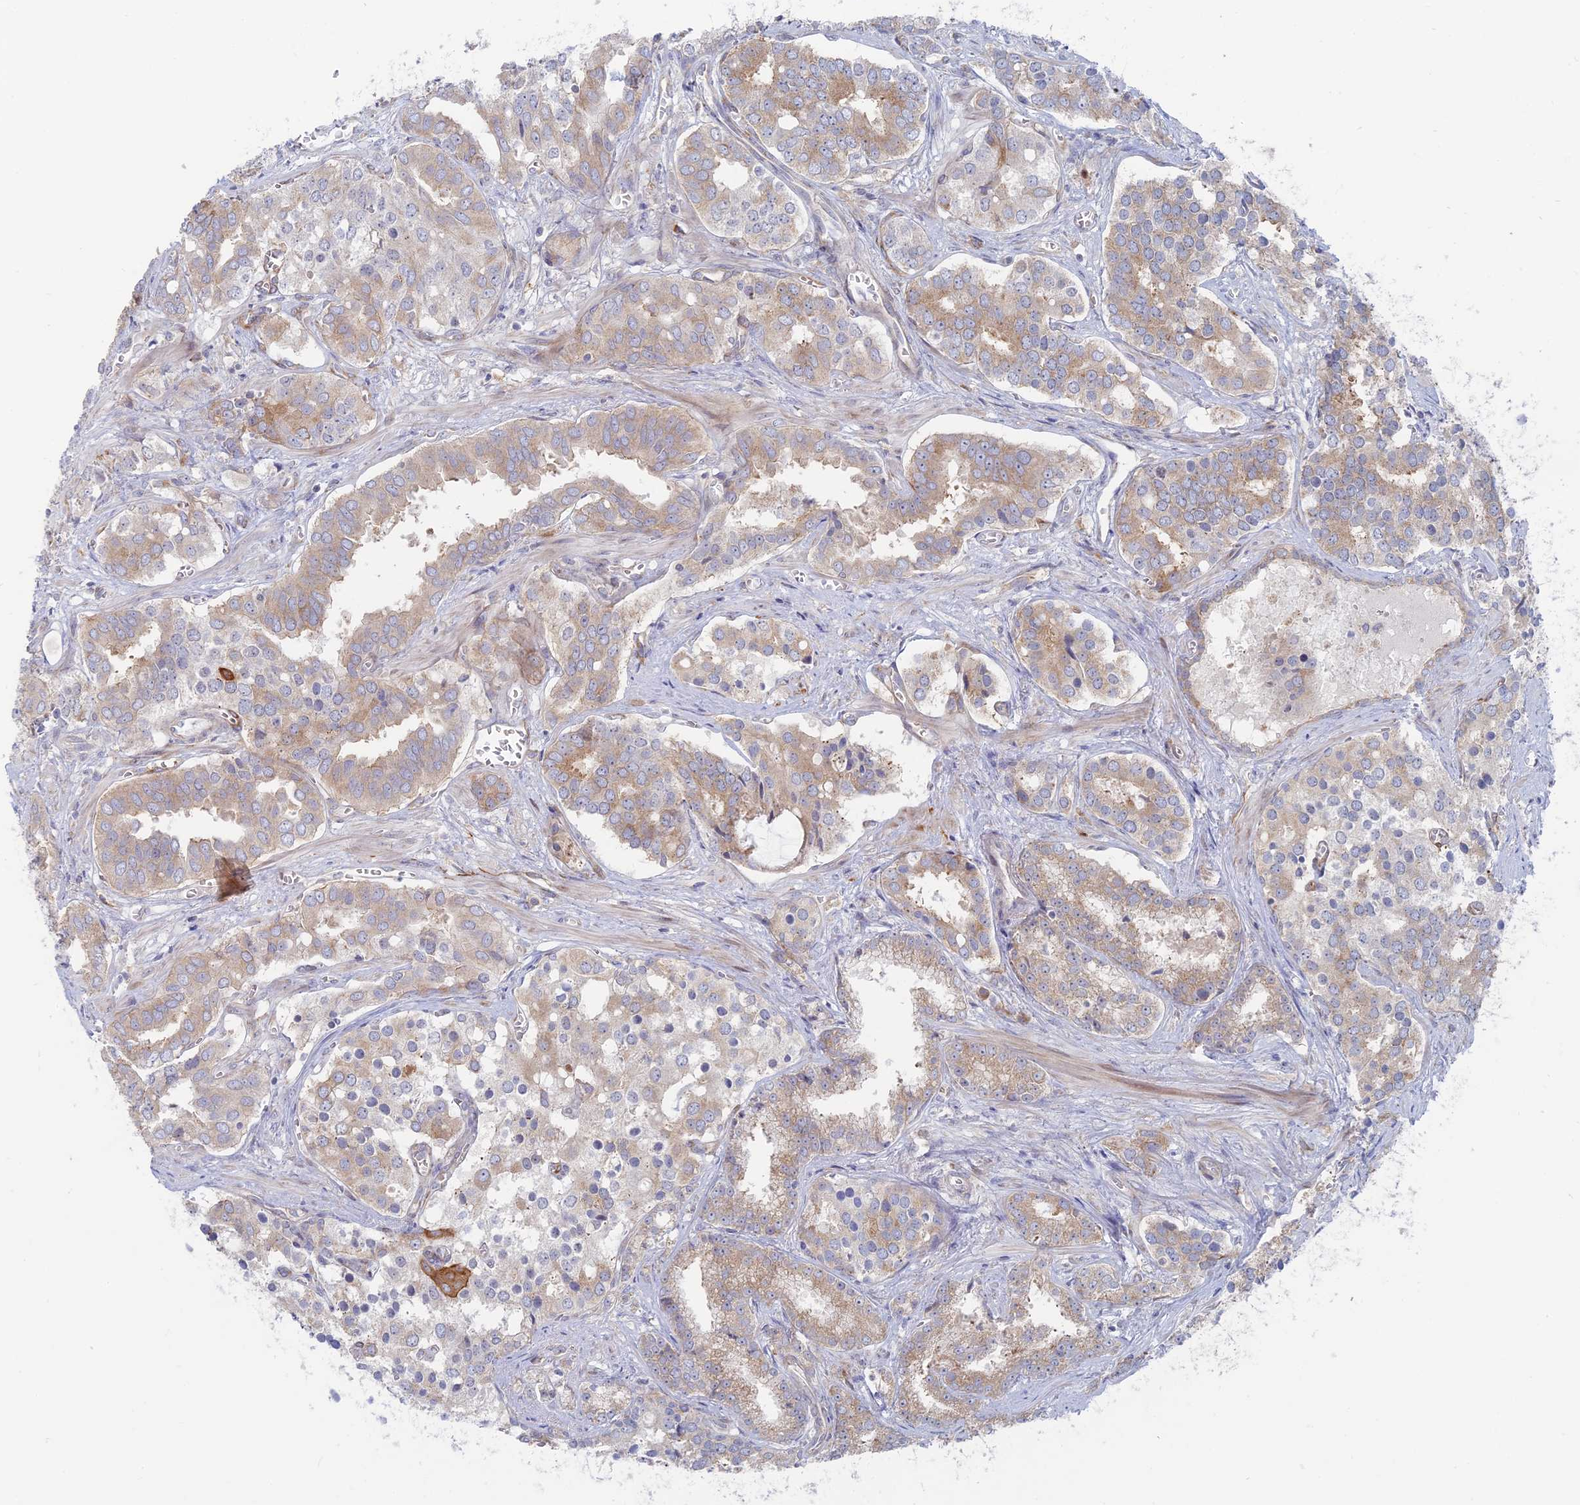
{"staining": {"intensity": "moderate", "quantity": ">75%", "location": "cytoplasmic/membranous"}, "tissue": "prostate cancer", "cell_type": "Tumor cells", "image_type": "cancer", "snomed": [{"axis": "morphology", "description": "Adenocarcinoma, High grade"}, {"axis": "topography", "description": "Prostate"}], "caption": "Prostate high-grade adenocarcinoma was stained to show a protein in brown. There is medium levels of moderate cytoplasmic/membranous staining in approximately >75% of tumor cells.", "gene": "TBC1D30", "patient": {"sex": "male", "age": 67}}